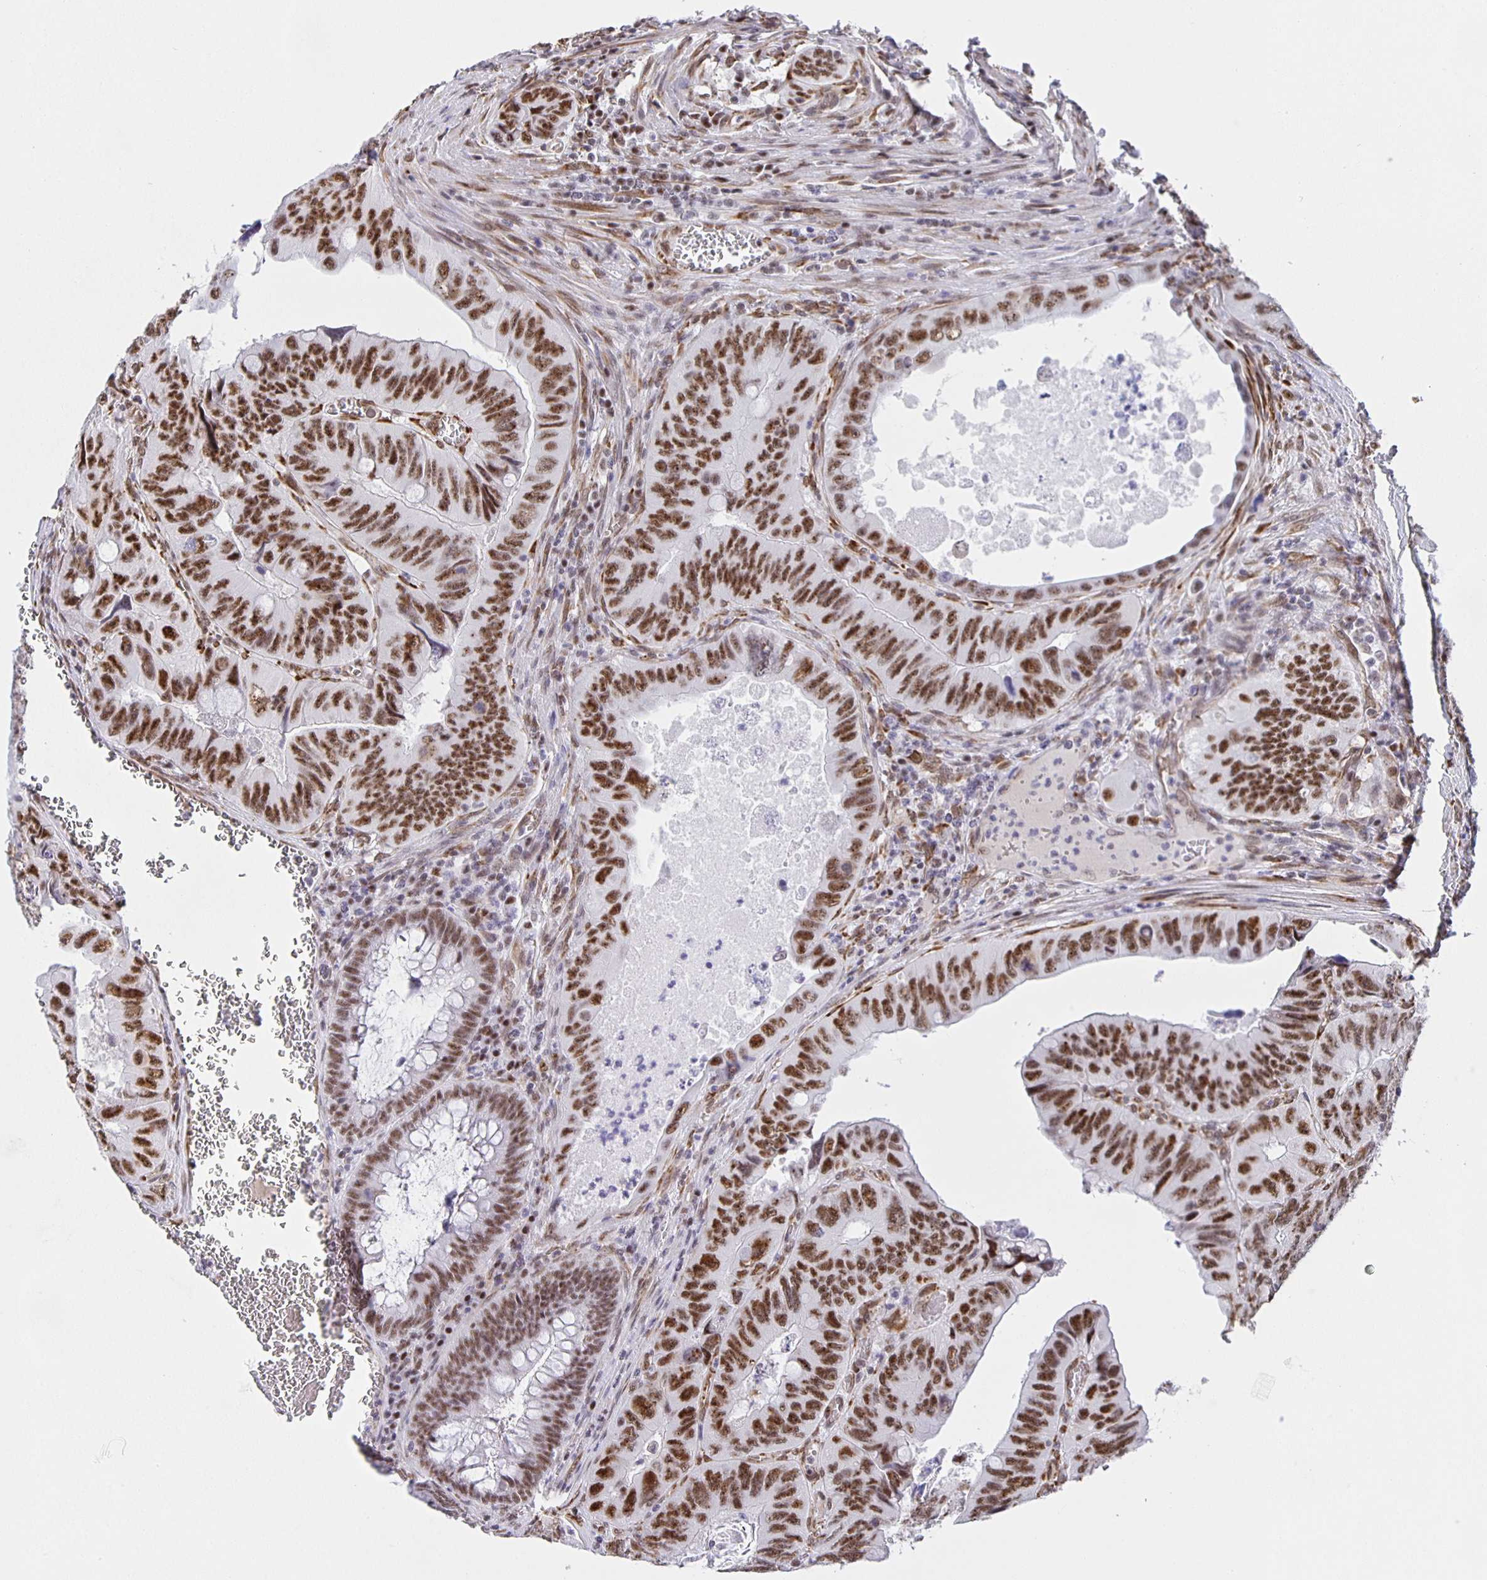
{"staining": {"intensity": "strong", "quantity": ">75%", "location": "nuclear"}, "tissue": "colorectal cancer", "cell_type": "Tumor cells", "image_type": "cancer", "snomed": [{"axis": "morphology", "description": "Adenocarcinoma, NOS"}, {"axis": "topography", "description": "Colon"}], "caption": "Colorectal cancer (adenocarcinoma) stained with immunohistochemistry shows strong nuclear positivity in about >75% of tumor cells.", "gene": "ZRANB2", "patient": {"sex": "female", "age": 84}}